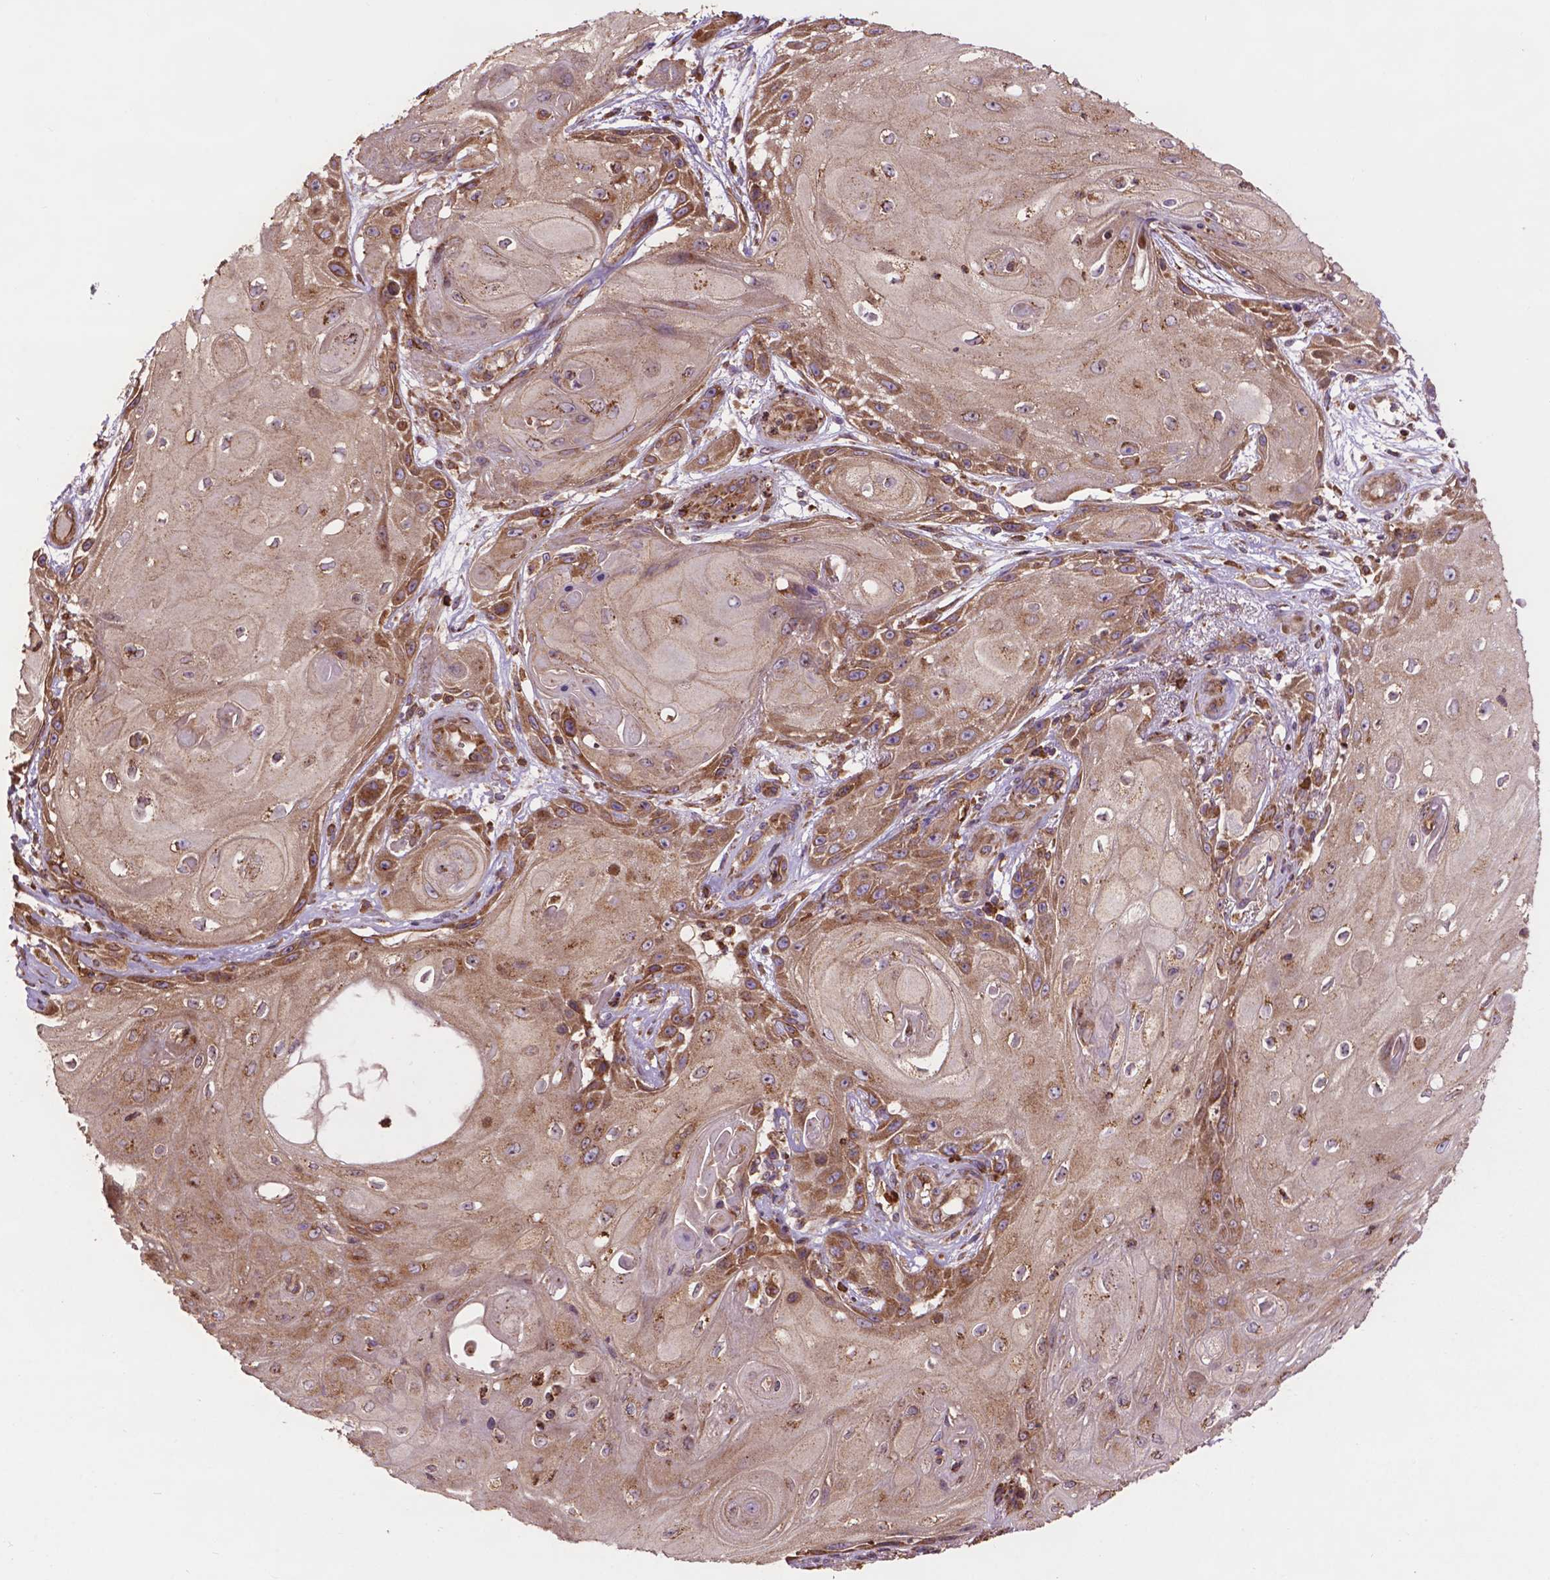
{"staining": {"intensity": "moderate", "quantity": ">75%", "location": "cytoplasmic/membranous"}, "tissue": "skin cancer", "cell_type": "Tumor cells", "image_type": "cancer", "snomed": [{"axis": "morphology", "description": "Squamous cell carcinoma, NOS"}, {"axis": "topography", "description": "Skin"}], "caption": "Immunohistochemical staining of human skin cancer (squamous cell carcinoma) displays moderate cytoplasmic/membranous protein staining in about >75% of tumor cells.", "gene": "CCDC71L", "patient": {"sex": "male", "age": 62}}